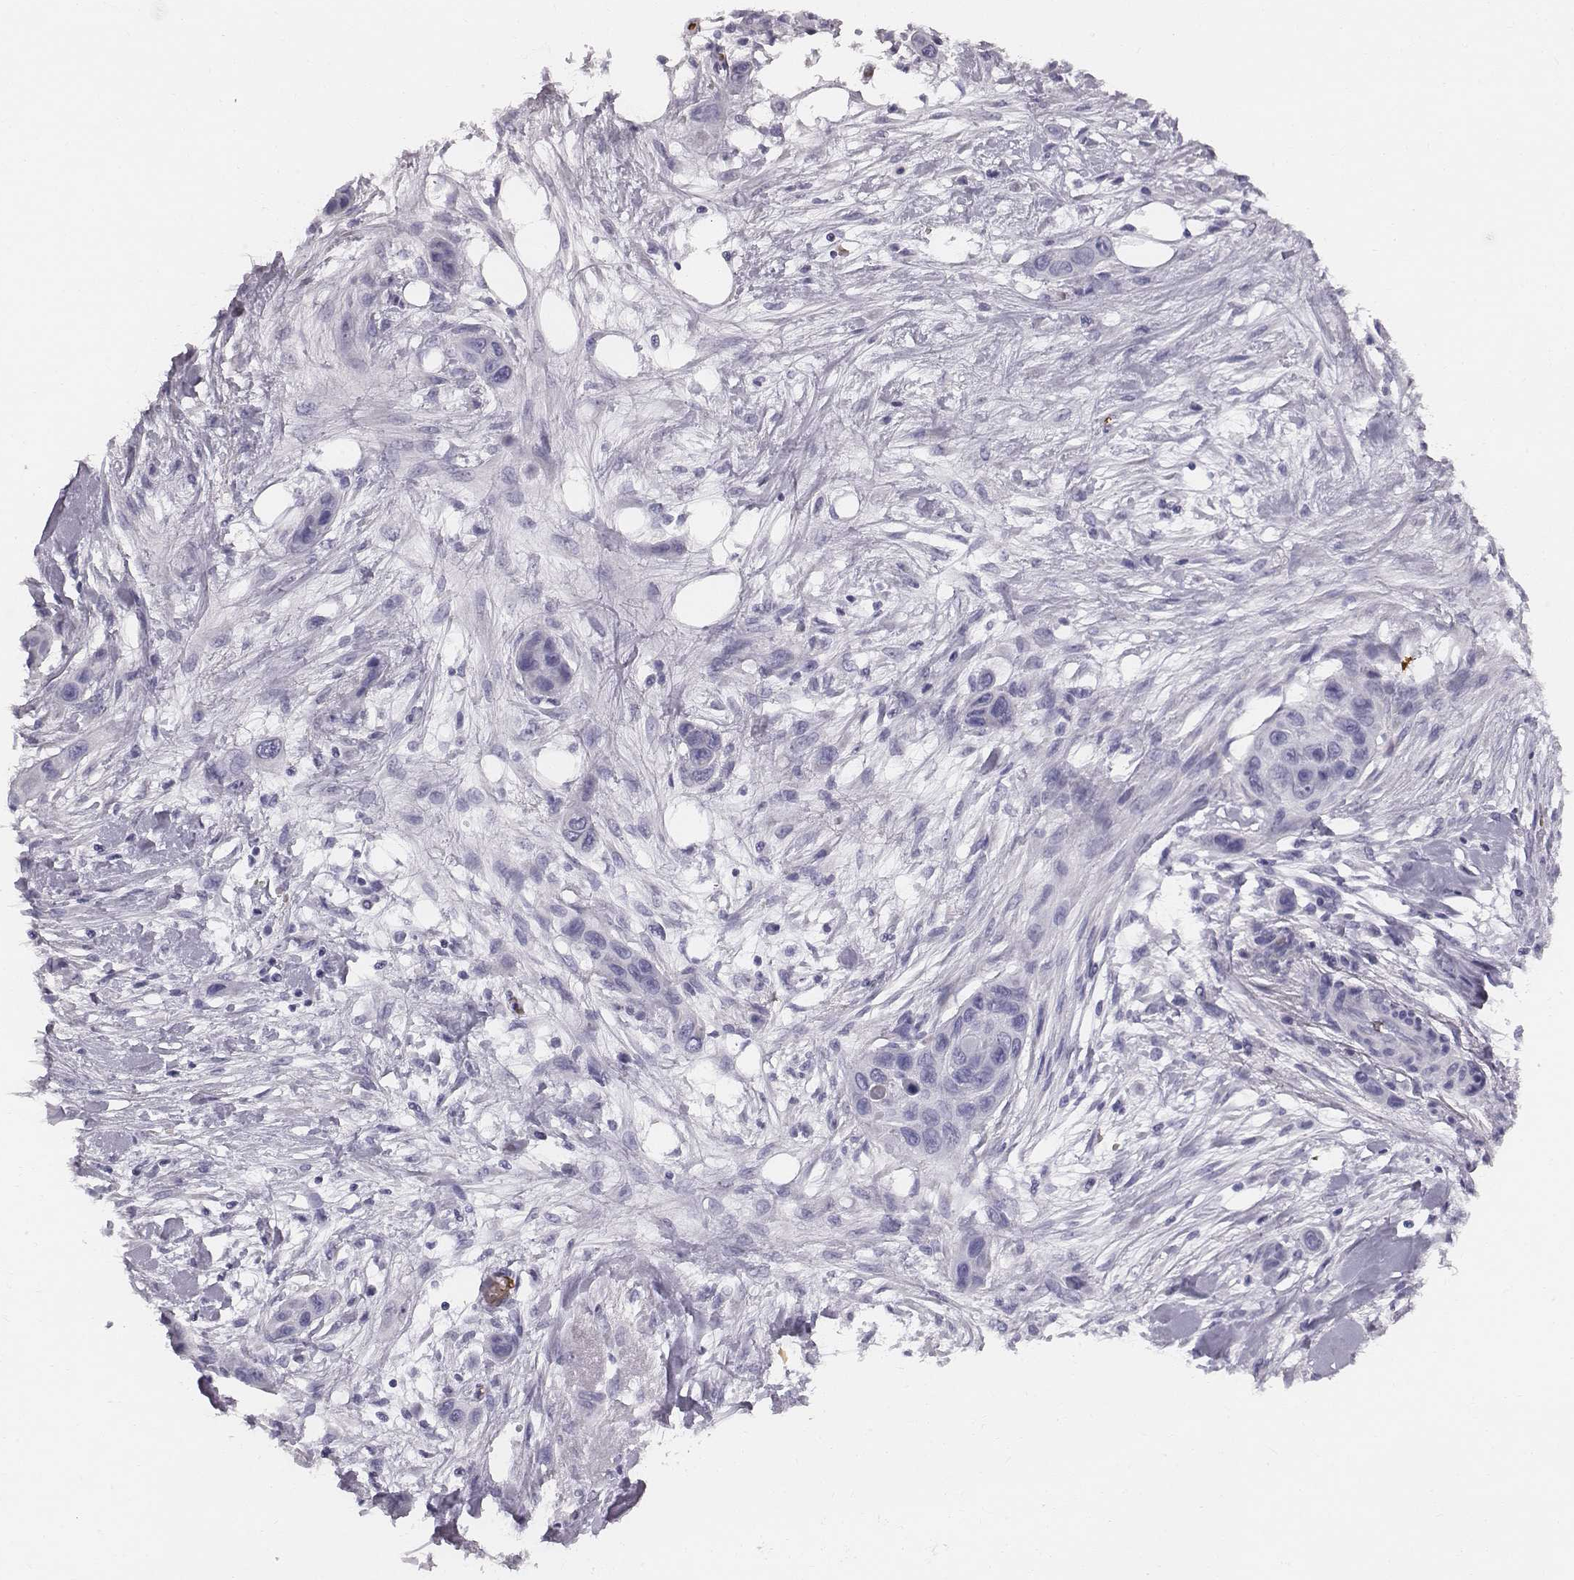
{"staining": {"intensity": "negative", "quantity": "none", "location": "none"}, "tissue": "skin cancer", "cell_type": "Tumor cells", "image_type": "cancer", "snomed": [{"axis": "morphology", "description": "Squamous cell carcinoma, NOS"}, {"axis": "topography", "description": "Skin"}], "caption": "Skin squamous cell carcinoma was stained to show a protein in brown. There is no significant positivity in tumor cells. Brightfield microscopy of IHC stained with DAB (brown) and hematoxylin (blue), captured at high magnification.", "gene": "HBZ", "patient": {"sex": "male", "age": 79}}